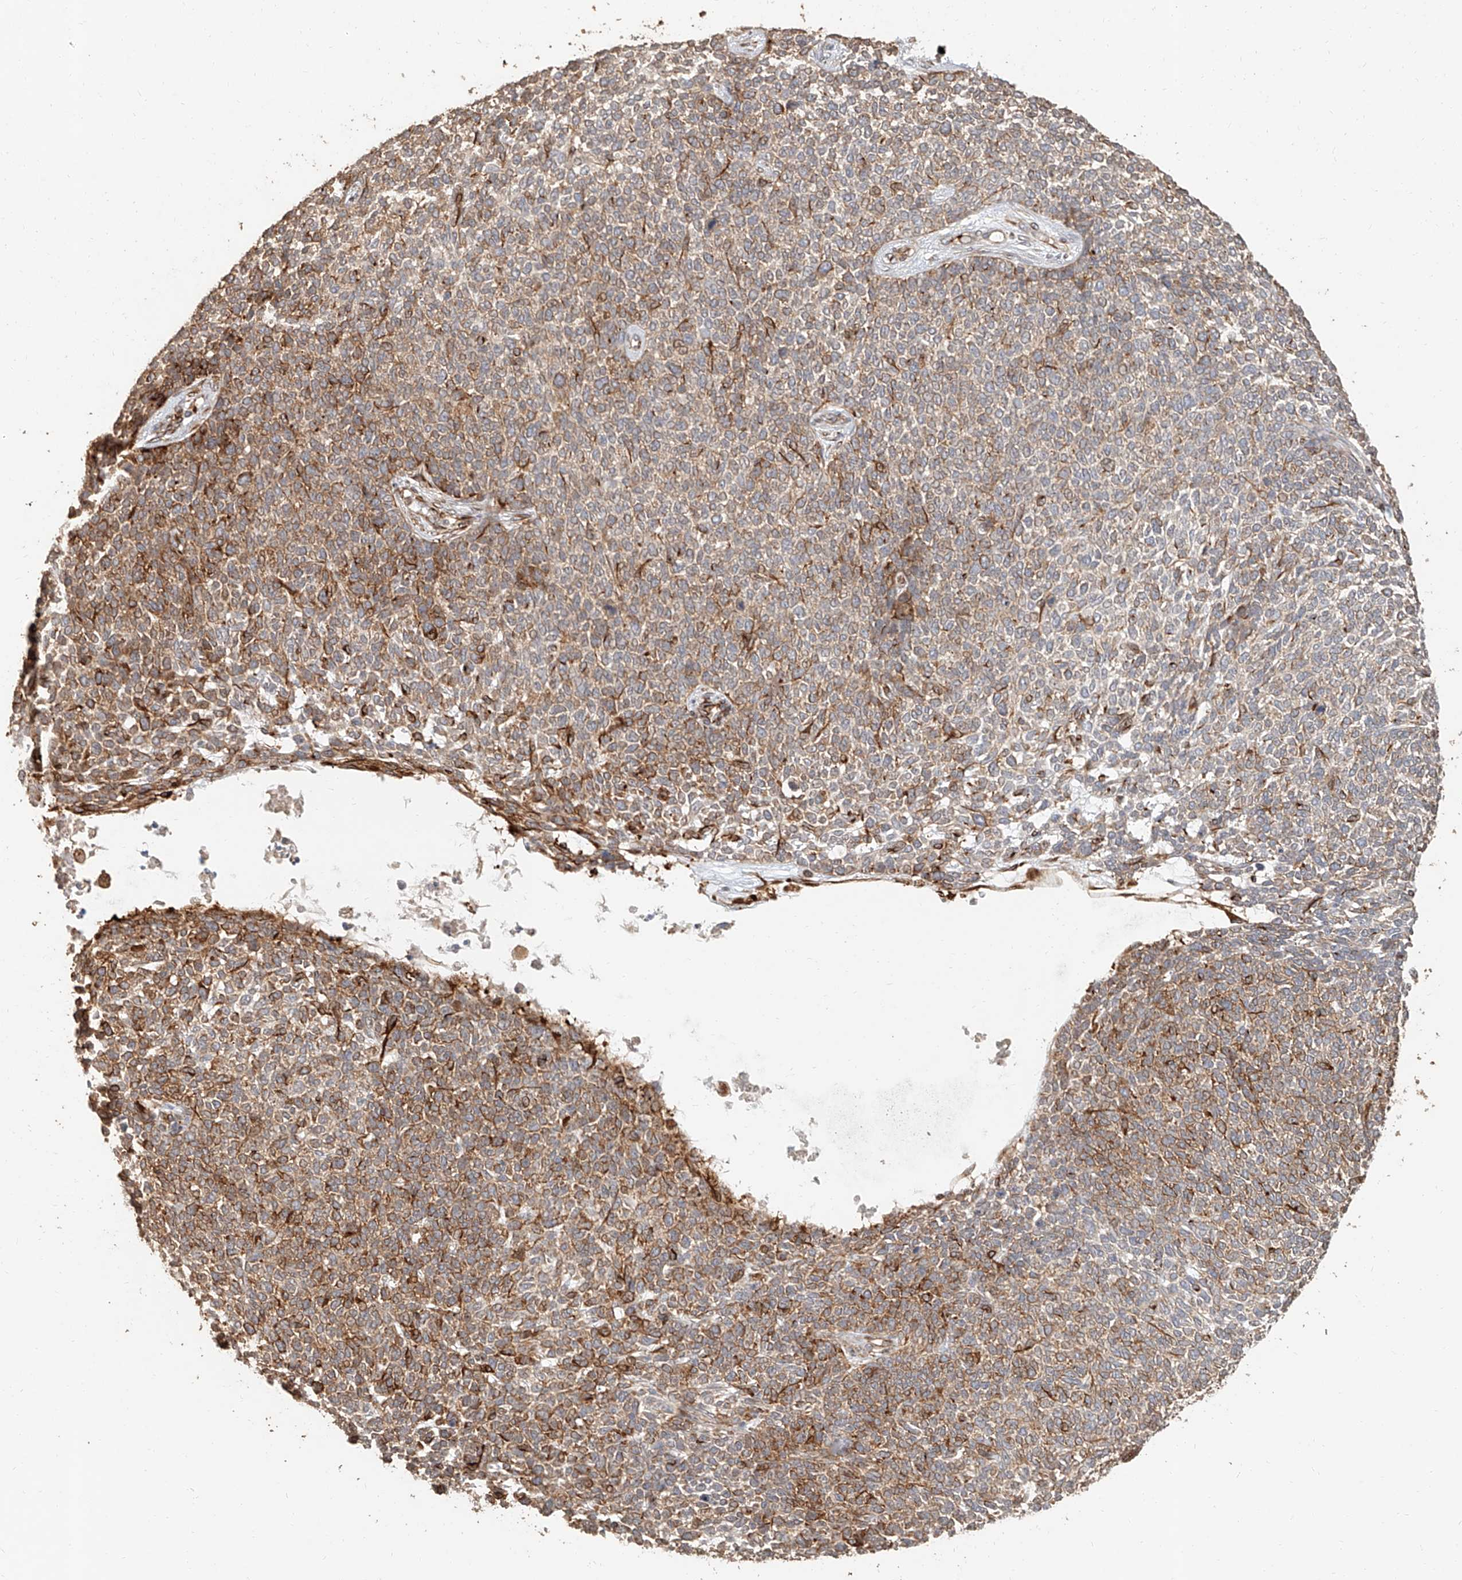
{"staining": {"intensity": "moderate", "quantity": ">75%", "location": "cytoplasmic/membranous"}, "tissue": "skin cancer", "cell_type": "Tumor cells", "image_type": "cancer", "snomed": [{"axis": "morphology", "description": "Basal cell carcinoma"}, {"axis": "topography", "description": "Skin"}], "caption": "Immunohistochemistry of skin basal cell carcinoma reveals medium levels of moderate cytoplasmic/membranous positivity in approximately >75% of tumor cells.", "gene": "NAP1L1", "patient": {"sex": "female", "age": 84}}